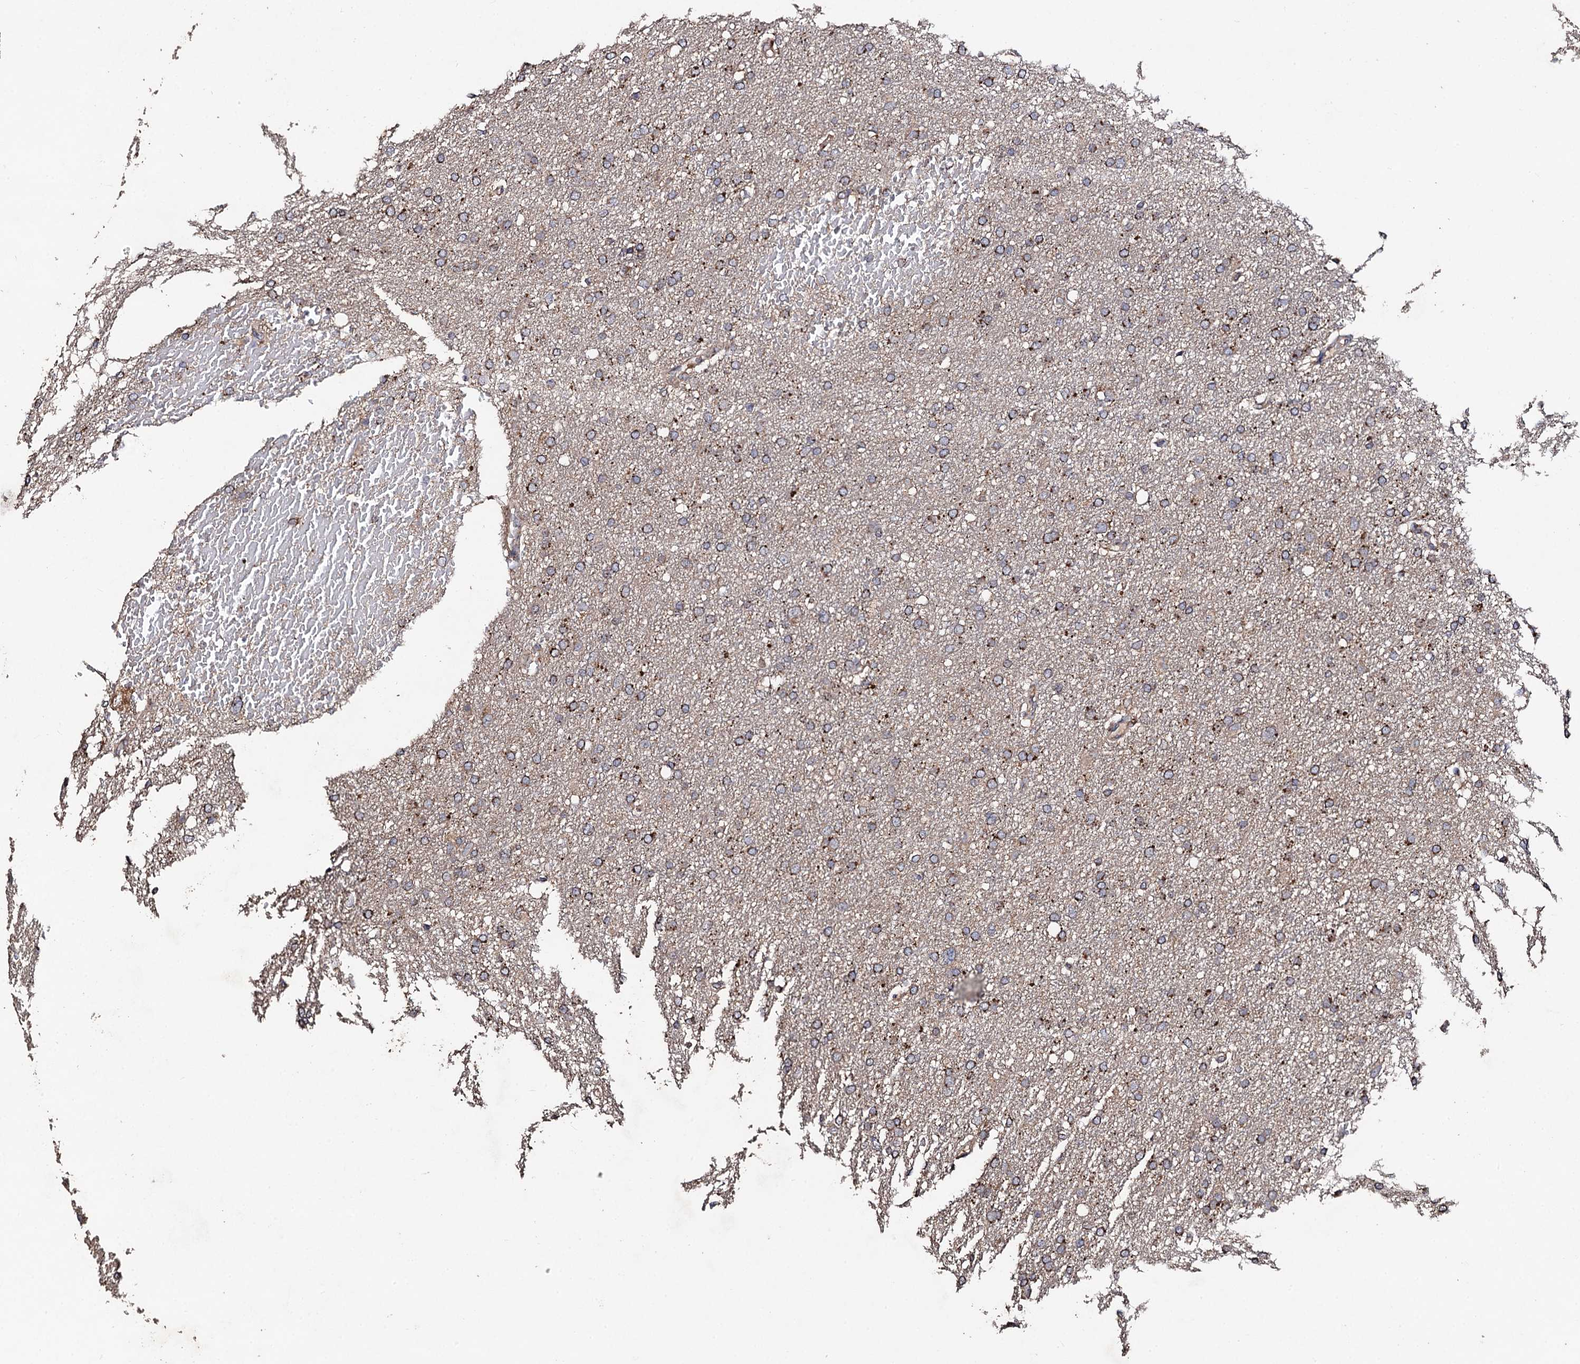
{"staining": {"intensity": "moderate", "quantity": ">75%", "location": "cytoplasmic/membranous"}, "tissue": "glioma", "cell_type": "Tumor cells", "image_type": "cancer", "snomed": [{"axis": "morphology", "description": "Glioma, malignant, High grade"}, {"axis": "topography", "description": "Cerebral cortex"}], "caption": "Brown immunohistochemical staining in glioma shows moderate cytoplasmic/membranous staining in approximately >75% of tumor cells. (Stains: DAB in brown, nuclei in blue, Microscopy: brightfield microscopy at high magnification).", "gene": "PPTC7", "patient": {"sex": "female", "age": 36}}